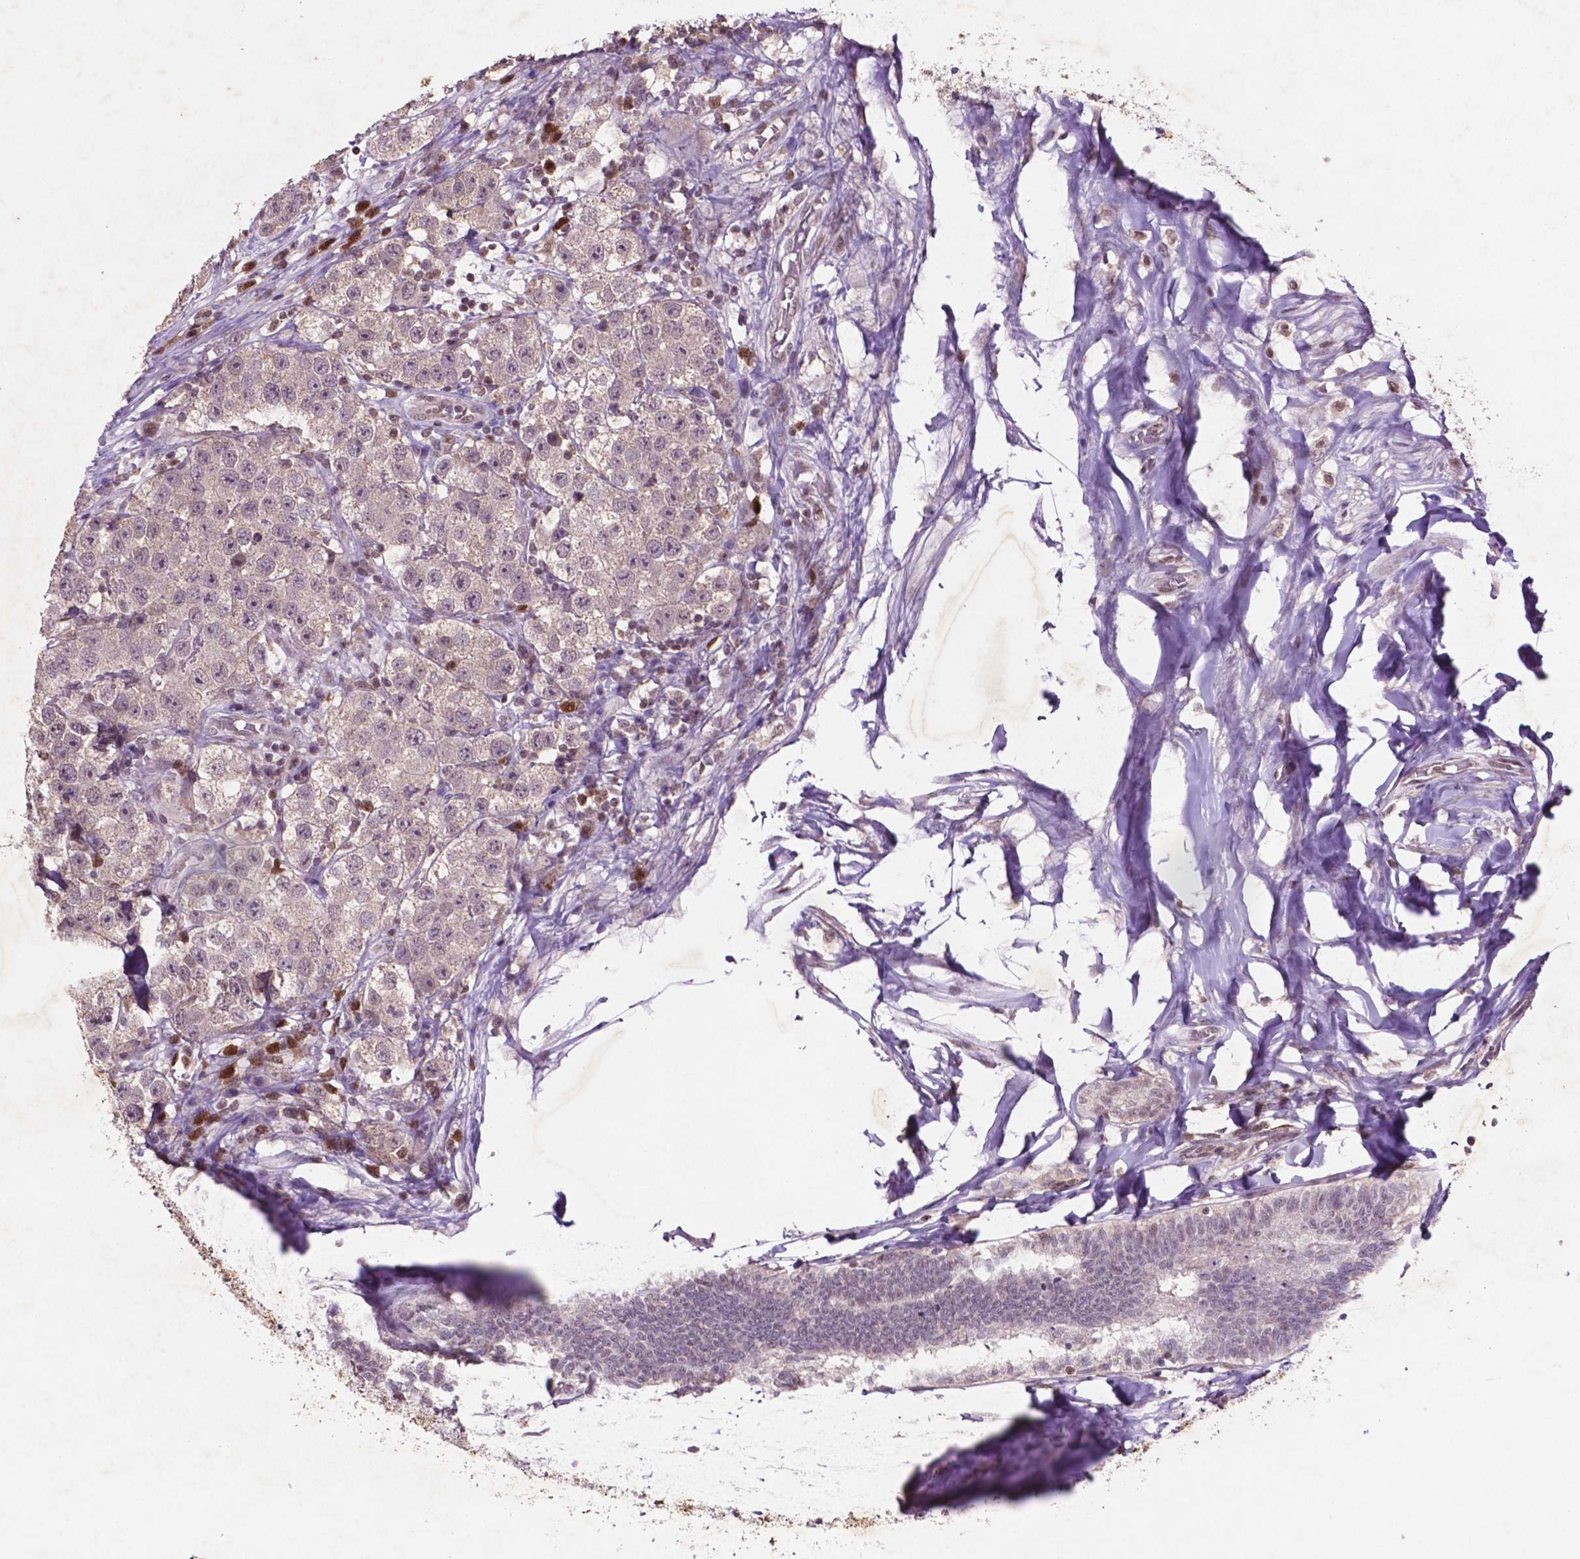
{"staining": {"intensity": "negative", "quantity": "none", "location": "none"}, "tissue": "testis cancer", "cell_type": "Tumor cells", "image_type": "cancer", "snomed": [{"axis": "morphology", "description": "Seminoma, NOS"}, {"axis": "topography", "description": "Testis"}], "caption": "Tumor cells are negative for brown protein staining in testis cancer (seminoma).", "gene": "GLRX", "patient": {"sex": "male", "age": 34}}